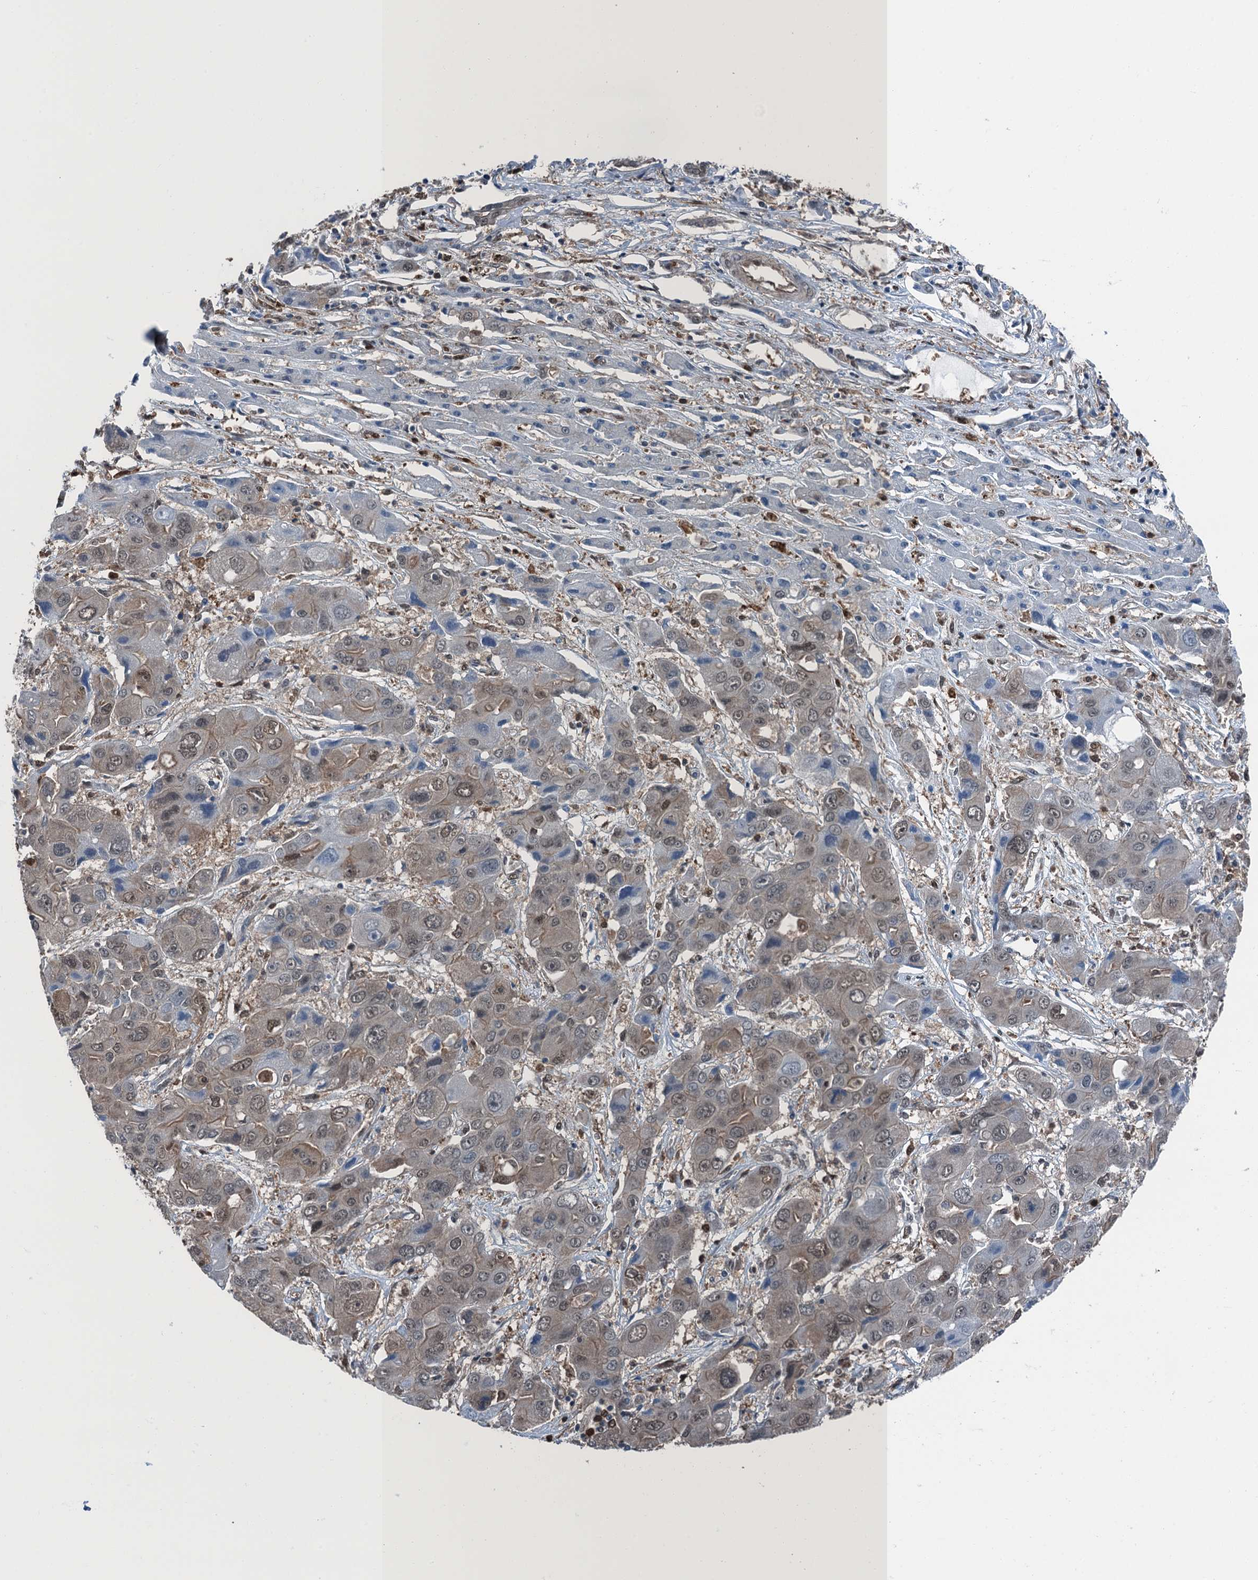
{"staining": {"intensity": "weak", "quantity": "<25%", "location": "cytoplasmic/membranous,nuclear"}, "tissue": "liver cancer", "cell_type": "Tumor cells", "image_type": "cancer", "snomed": [{"axis": "morphology", "description": "Cholangiocarcinoma"}, {"axis": "topography", "description": "Liver"}], "caption": "A photomicrograph of liver cancer stained for a protein displays no brown staining in tumor cells.", "gene": "RNH1", "patient": {"sex": "male", "age": 67}}